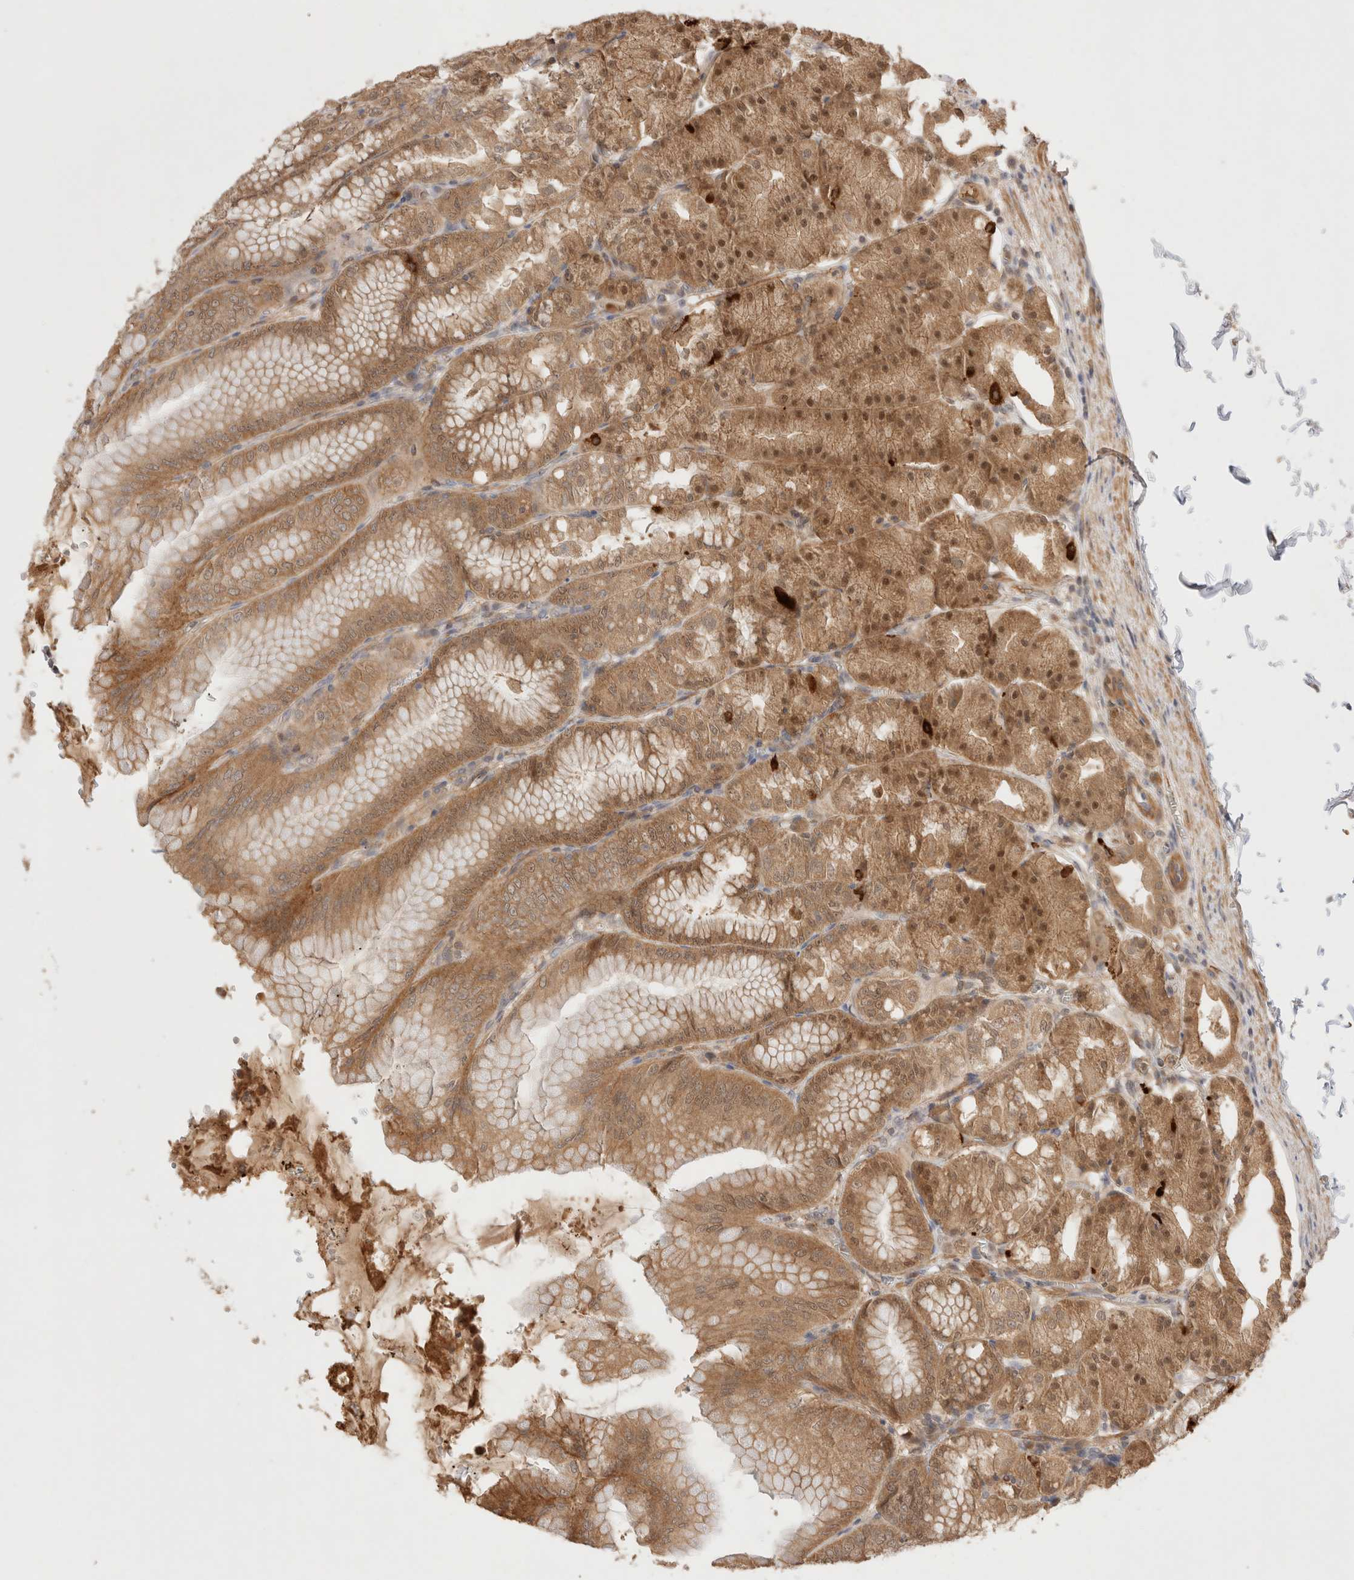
{"staining": {"intensity": "moderate", "quantity": ">75%", "location": "cytoplasmic/membranous,nuclear"}, "tissue": "stomach", "cell_type": "Glandular cells", "image_type": "normal", "snomed": [{"axis": "morphology", "description": "Normal tissue, NOS"}, {"axis": "topography", "description": "Stomach, lower"}], "caption": "About >75% of glandular cells in benign human stomach reveal moderate cytoplasmic/membranous,nuclear protein positivity as visualized by brown immunohistochemical staining.", "gene": "CARNMT1", "patient": {"sex": "male", "age": 71}}